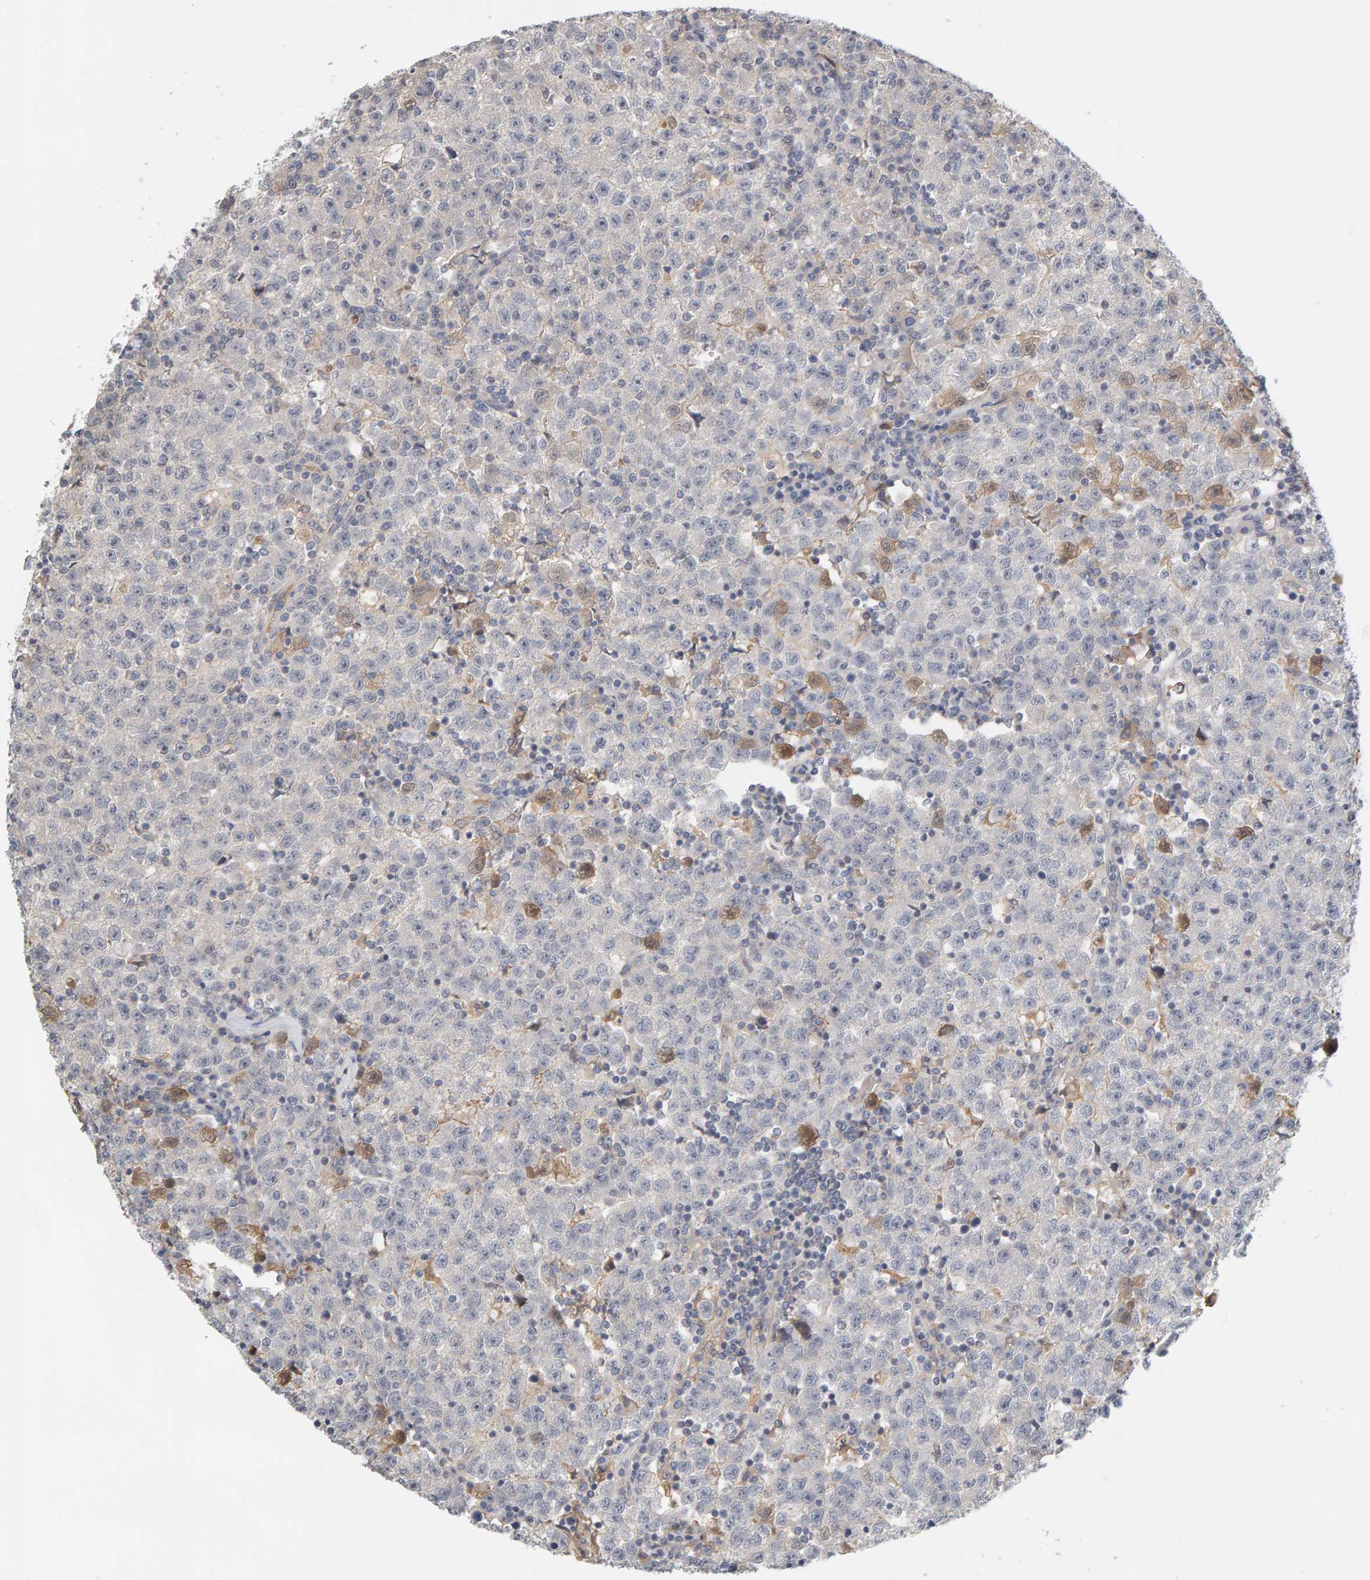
{"staining": {"intensity": "moderate", "quantity": "<25%", "location": "cytoplasmic/membranous"}, "tissue": "testis cancer", "cell_type": "Tumor cells", "image_type": "cancer", "snomed": [{"axis": "morphology", "description": "Seminoma, NOS"}, {"axis": "topography", "description": "Testis"}], "caption": "Immunohistochemistry (IHC) staining of testis cancer (seminoma), which demonstrates low levels of moderate cytoplasmic/membranous staining in approximately <25% of tumor cells indicating moderate cytoplasmic/membranous protein positivity. The staining was performed using DAB (brown) for protein detection and nuclei were counterstained in hematoxylin (blue).", "gene": "GFUS", "patient": {"sex": "male", "age": 22}}